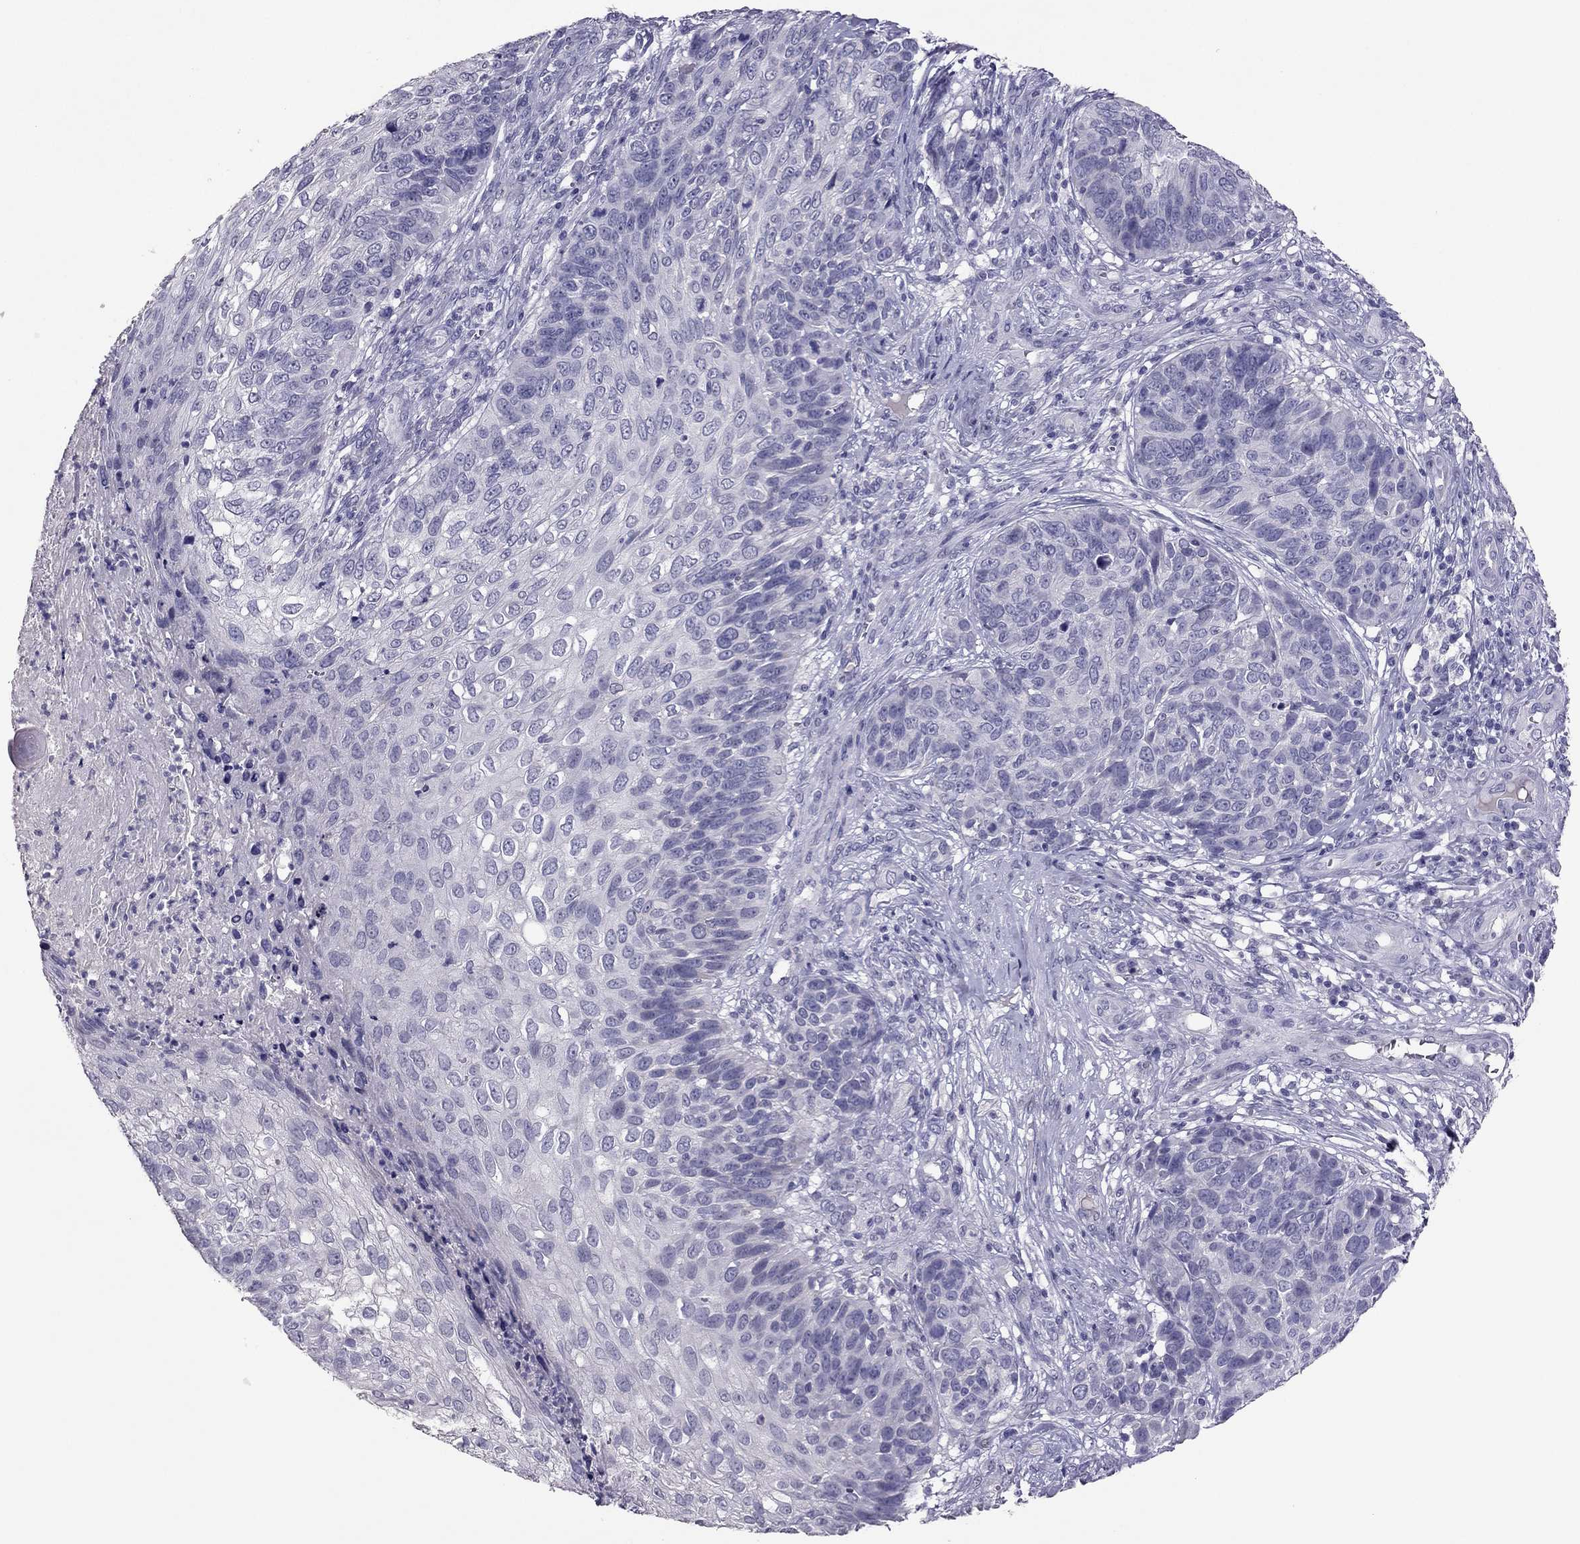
{"staining": {"intensity": "negative", "quantity": "none", "location": "none"}, "tissue": "skin cancer", "cell_type": "Tumor cells", "image_type": "cancer", "snomed": [{"axis": "morphology", "description": "Squamous cell carcinoma, NOS"}, {"axis": "topography", "description": "Skin"}], "caption": "Skin cancer stained for a protein using immunohistochemistry exhibits no expression tumor cells.", "gene": "RHO", "patient": {"sex": "male", "age": 92}}